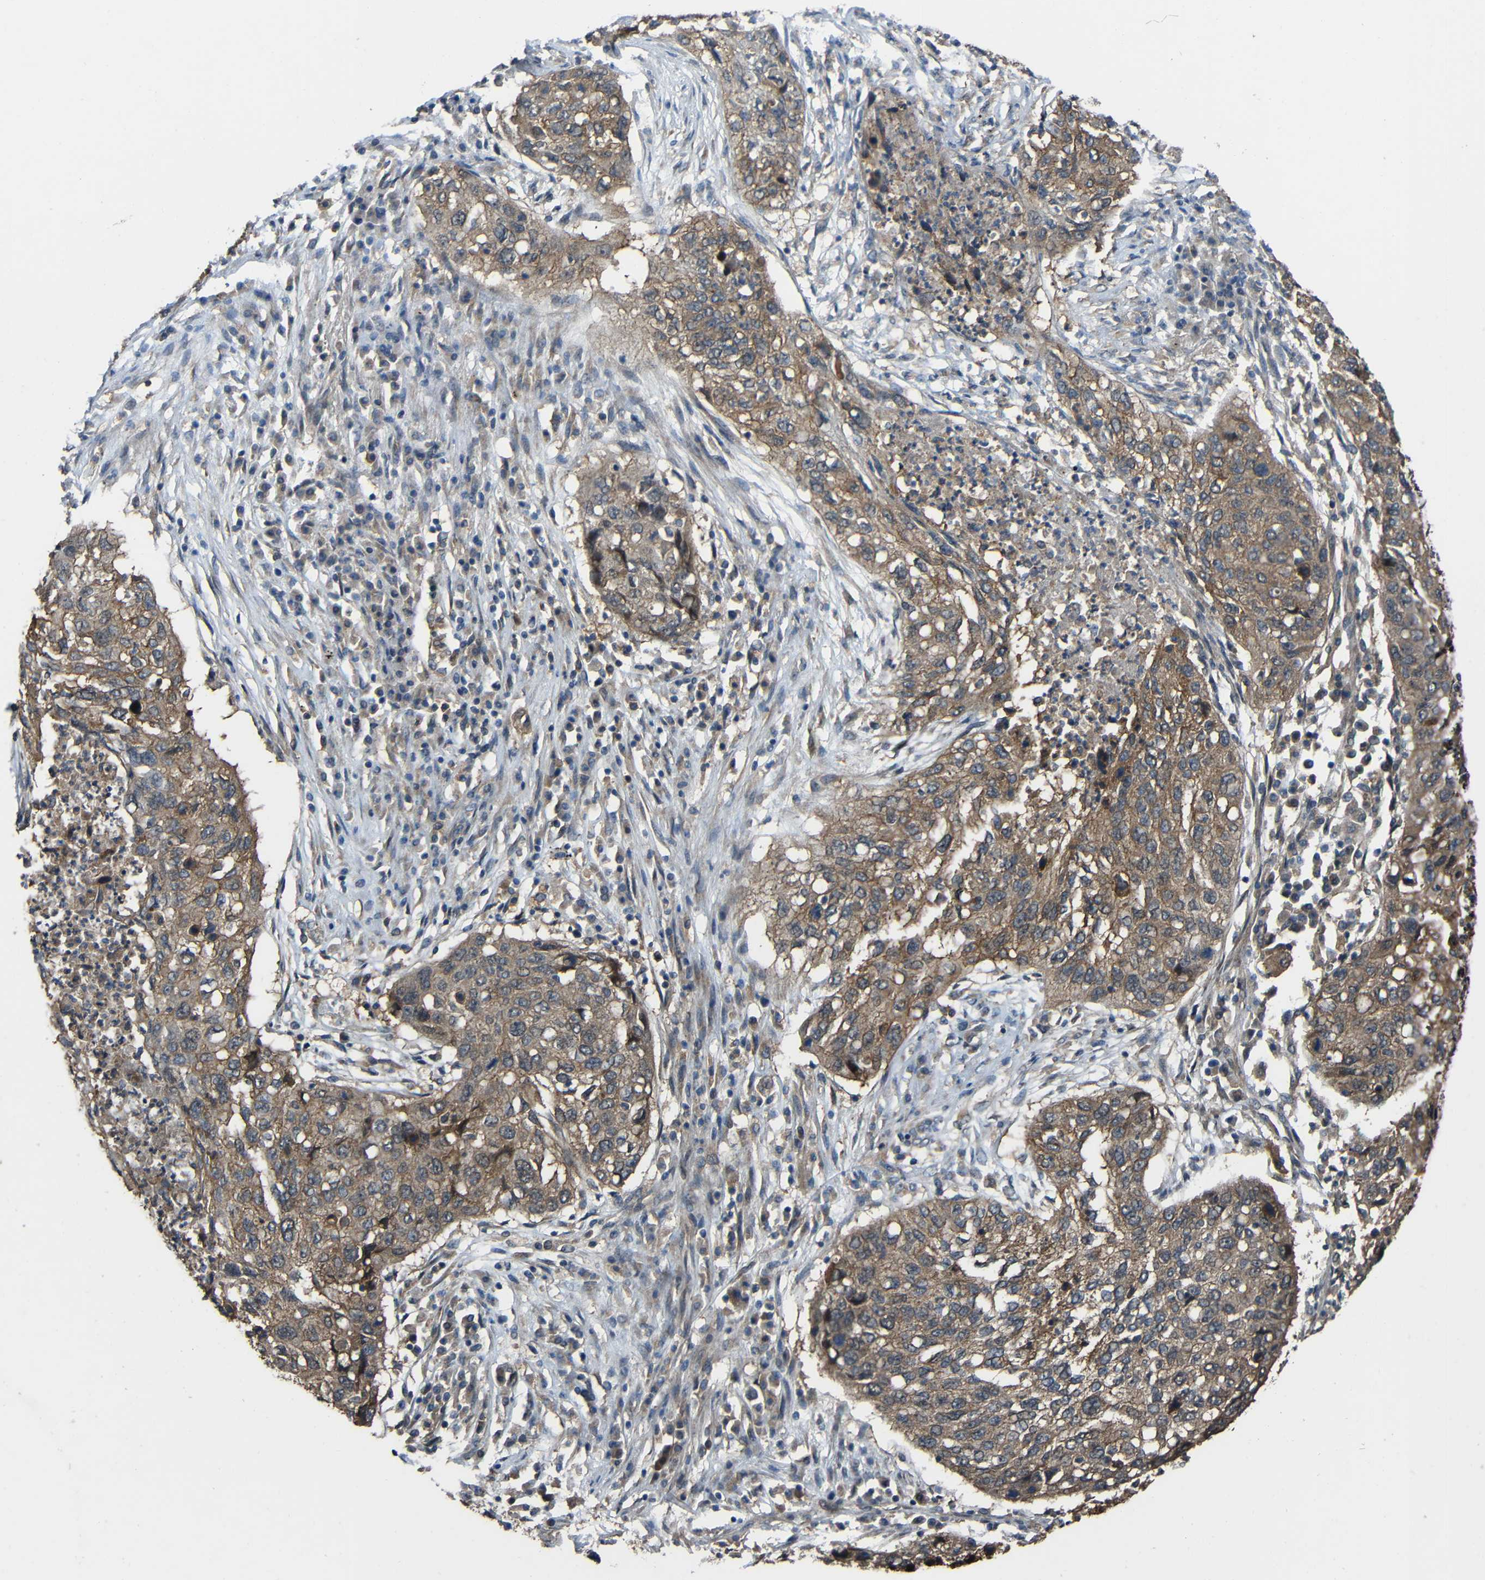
{"staining": {"intensity": "moderate", "quantity": ">75%", "location": "cytoplasmic/membranous"}, "tissue": "lung cancer", "cell_type": "Tumor cells", "image_type": "cancer", "snomed": [{"axis": "morphology", "description": "Squamous cell carcinoma, NOS"}, {"axis": "topography", "description": "Lung"}], "caption": "There is medium levels of moderate cytoplasmic/membranous expression in tumor cells of lung squamous cell carcinoma, as demonstrated by immunohistochemical staining (brown color).", "gene": "CHST9", "patient": {"sex": "female", "age": 63}}